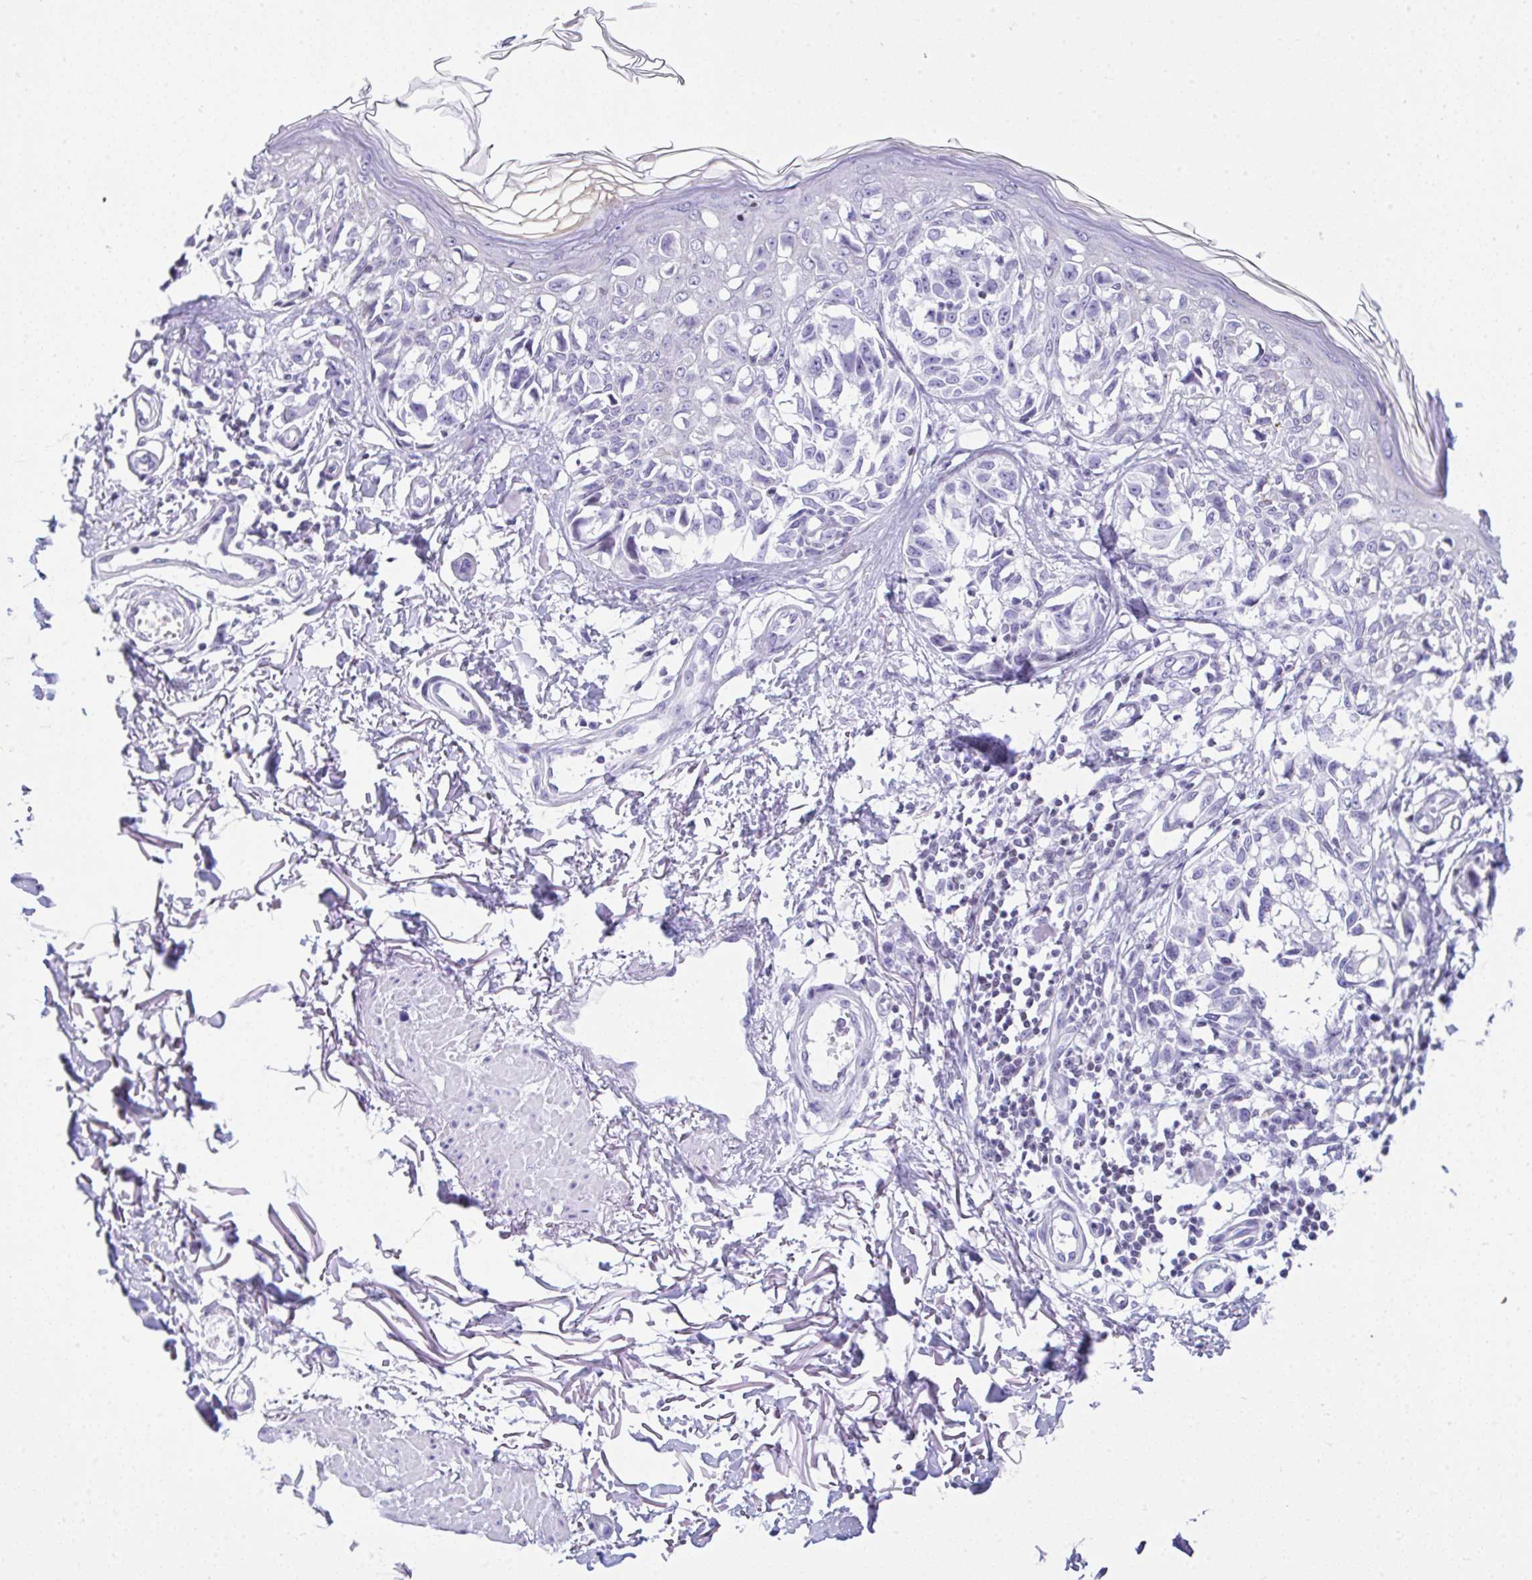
{"staining": {"intensity": "negative", "quantity": "none", "location": "none"}, "tissue": "melanoma", "cell_type": "Tumor cells", "image_type": "cancer", "snomed": [{"axis": "morphology", "description": "Malignant melanoma, NOS"}, {"axis": "topography", "description": "Skin"}], "caption": "Immunohistochemistry image of malignant melanoma stained for a protein (brown), which reveals no positivity in tumor cells.", "gene": "KRT27", "patient": {"sex": "male", "age": 73}}